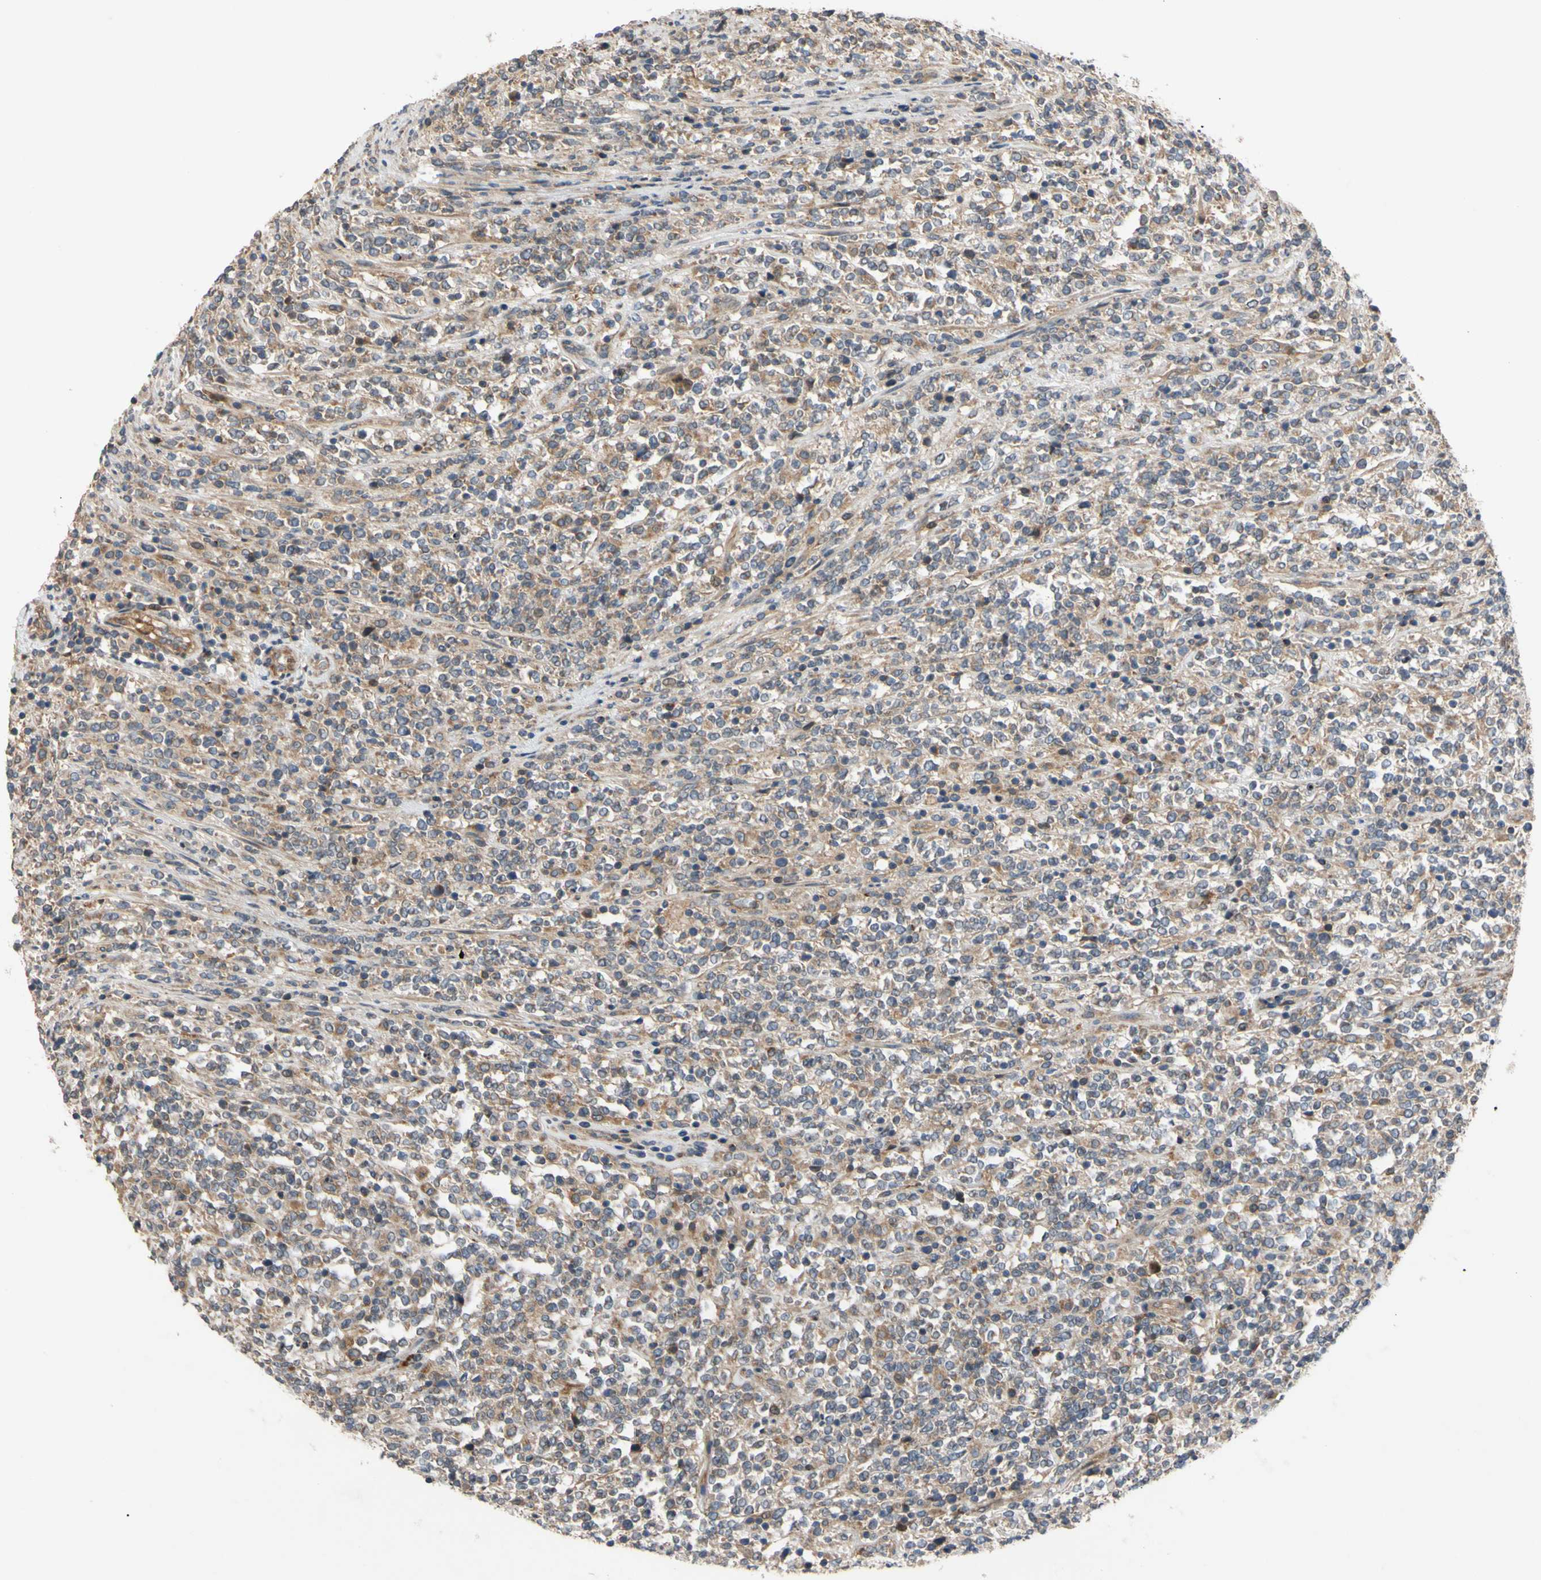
{"staining": {"intensity": "weak", "quantity": ">75%", "location": "cytoplasmic/membranous"}, "tissue": "lymphoma", "cell_type": "Tumor cells", "image_type": "cancer", "snomed": [{"axis": "morphology", "description": "Malignant lymphoma, non-Hodgkin's type, High grade"}, {"axis": "topography", "description": "Soft tissue"}], "caption": "Approximately >75% of tumor cells in lymphoma display weak cytoplasmic/membranous protein positivity as visualized by brown immunohistochemical staining.", "gene": "MBTPS2", "patient": {"sex": "male", "age": 18}}